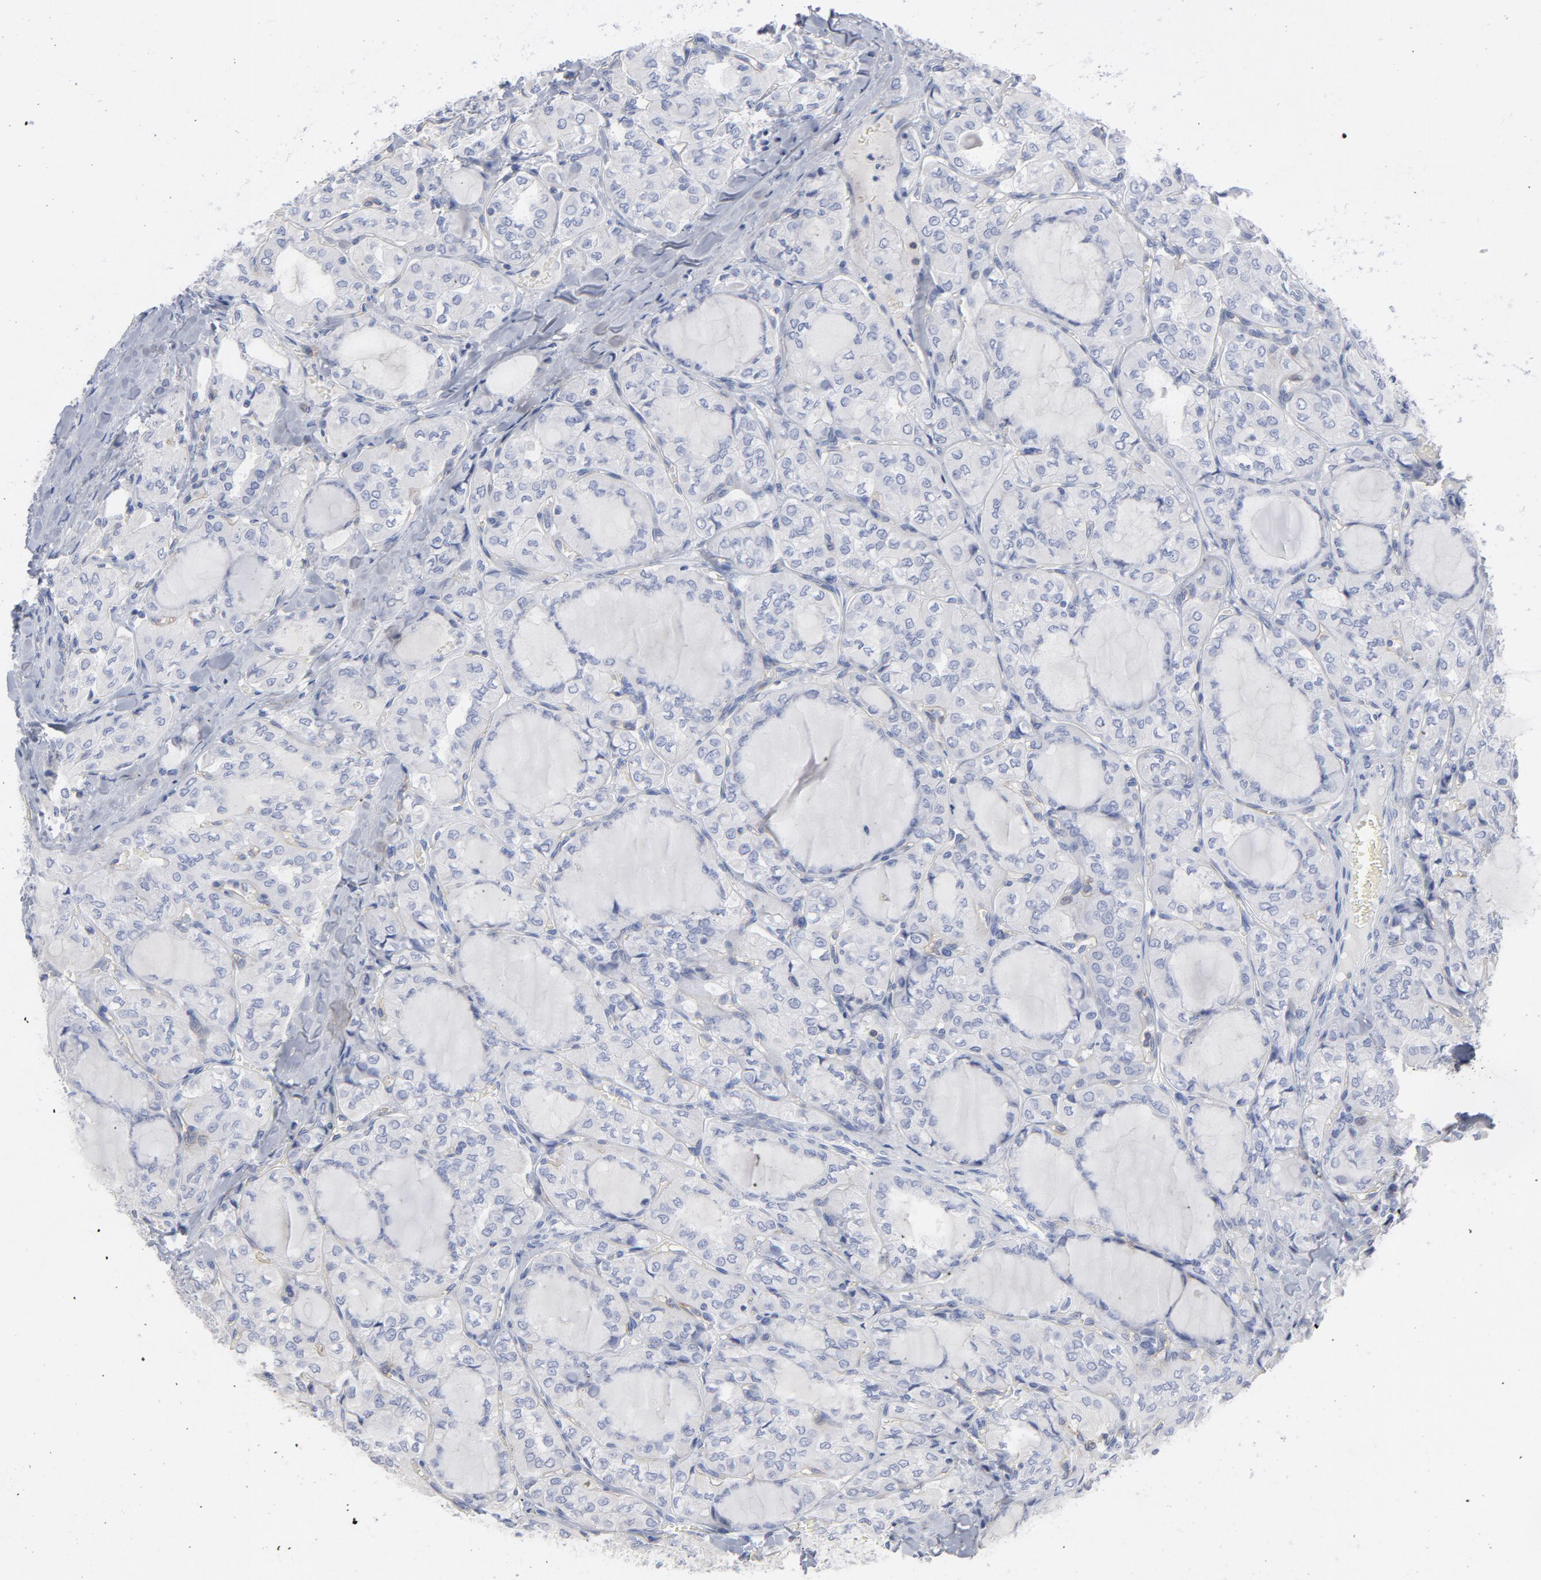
{"staining": {"intensity": "negative", "quantity": "none", "location": "none"}, "tissue": "thyroid cancer", "cell_type": "Tumor cells", "image_type": "cancer", "snomed": [{"axis": "morphology", "description": "Papillary adenocarcinoma, NOS"}, {"axis": "topography", "description": "Thyroid gland"}], "caption": "The histopathology image demonstrates no staining of tumor cells in thyroid cancer (papillary adenocarcinoma). Brightfield microscopy of IHC stained with DAB (brown) and hematoxylin (blue), captured at high magnification.", "gene": "P2RY8", "patient": {"sex": "male", "age": 20}}